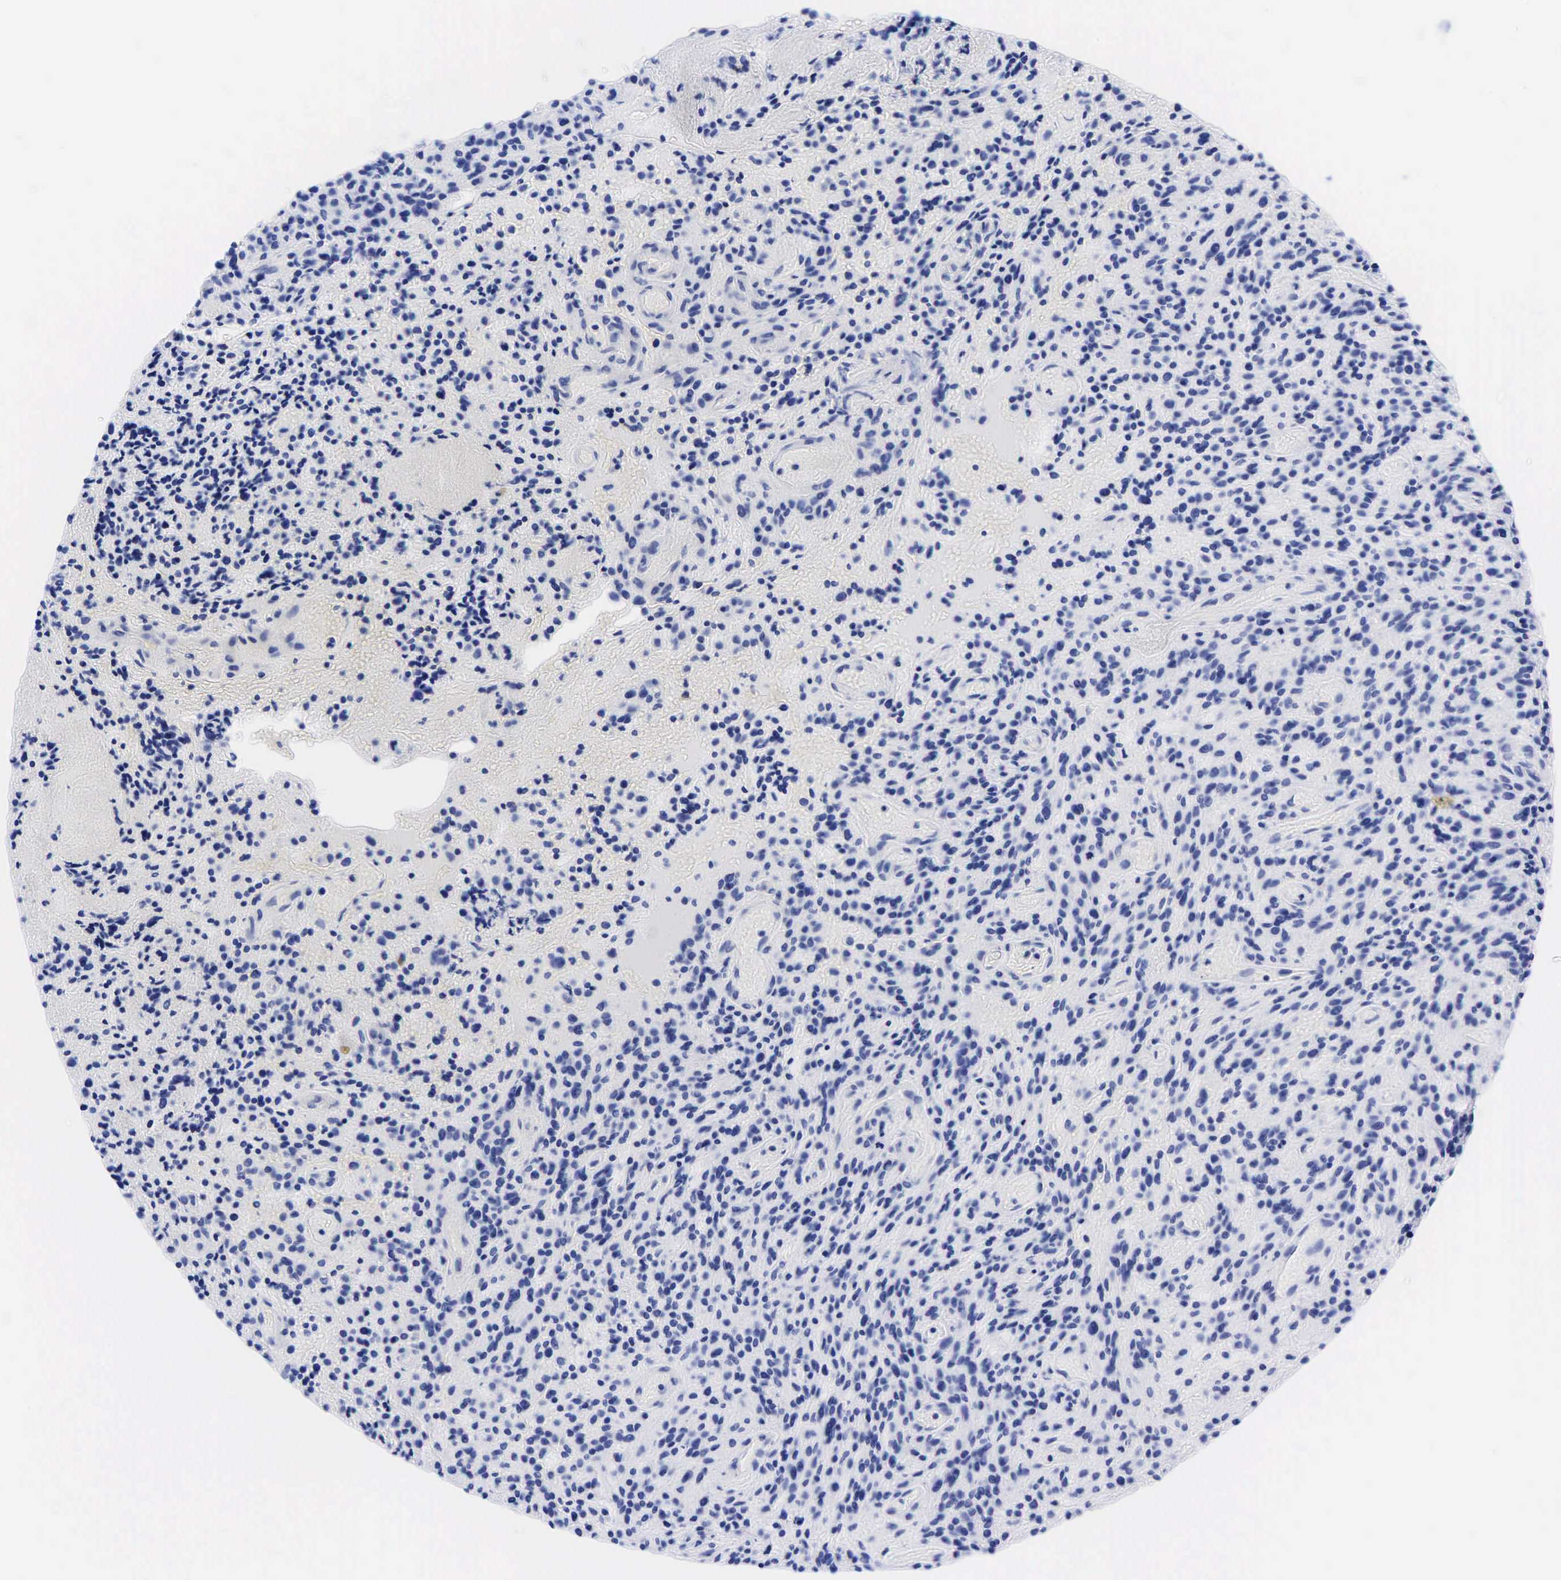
{"staining": {"intensity": "negative", "quantity": "none", "location": "none"}, "tissue": "glioma", "cell_type": "Tumor cells", "image_type": "cancer", "snomed": [{"axis": "morphology", "description": "Glioma, malignant, High grade"}, {"axis": "topography", "description": "Brain"}], "caption": "There is no significant positivity in tumor cells of glioma.", "gene": "CHGA", "patient": {"sex": "female", "age": 13}}